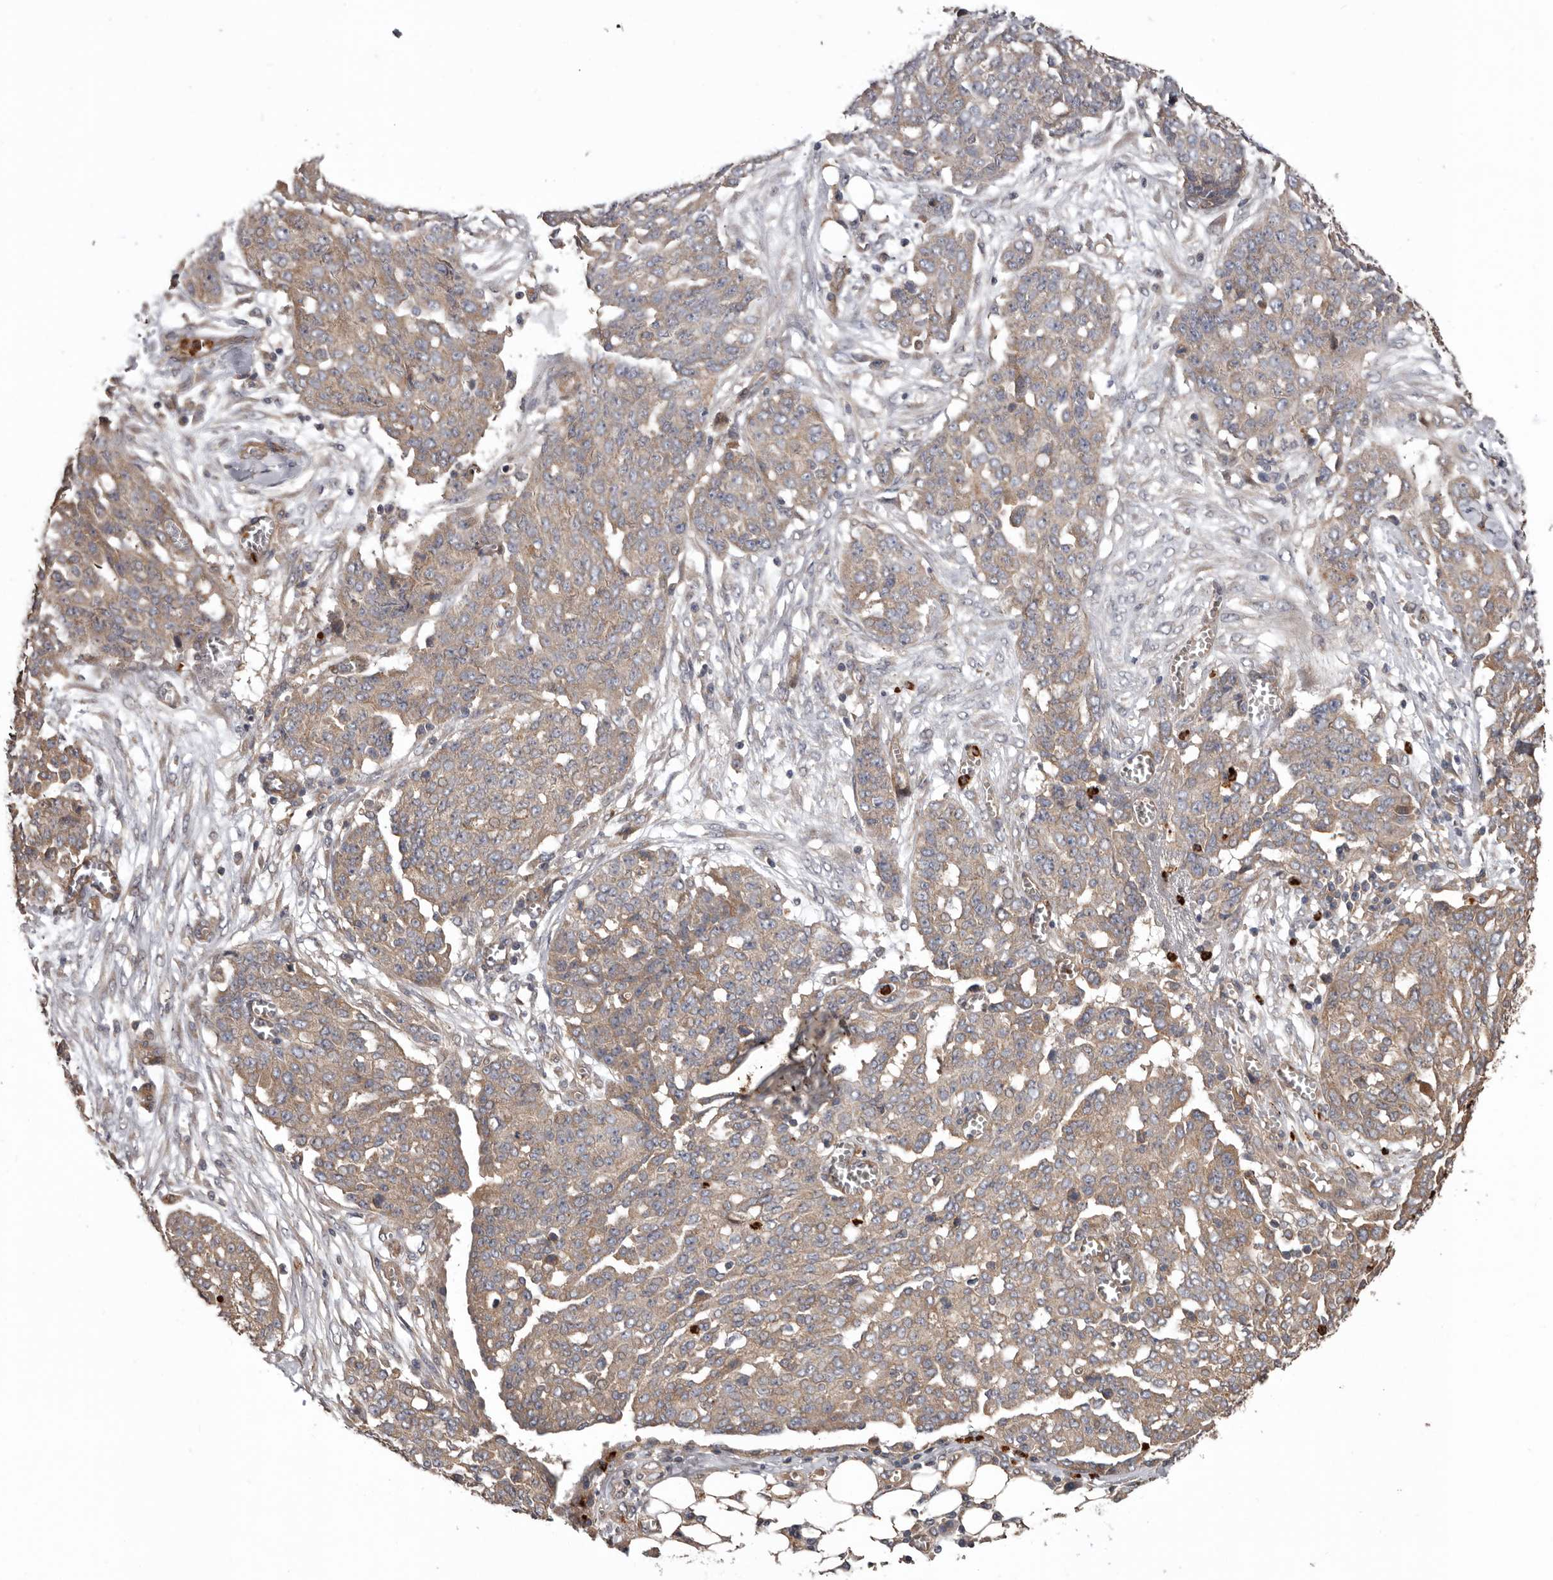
{"staining": {"intensity": "weak", "quantity": ">75%", "location": "cytoplasmic/membranous"}, "tissue": "ovarian cancer", "cell_type": "Tumor cells", "image_type": "cancer", "snomed": [{"axis": "morphology", "description": "Cystadenocarcinoma, serous, NOS"}, {"axis": "topography", "description": "Soft tissue"}, {"axis": "topography", "description": "Ovary"}], "caption": "Immunohistochemical staining of ovarian serous cystadenocarcinoma displays low levels of weak cytoplasmic/membranous protein expression in about >75% of tumor cells.", "gene": "ARHGEF5", "patient": {"sex": "female", "age": 57}}